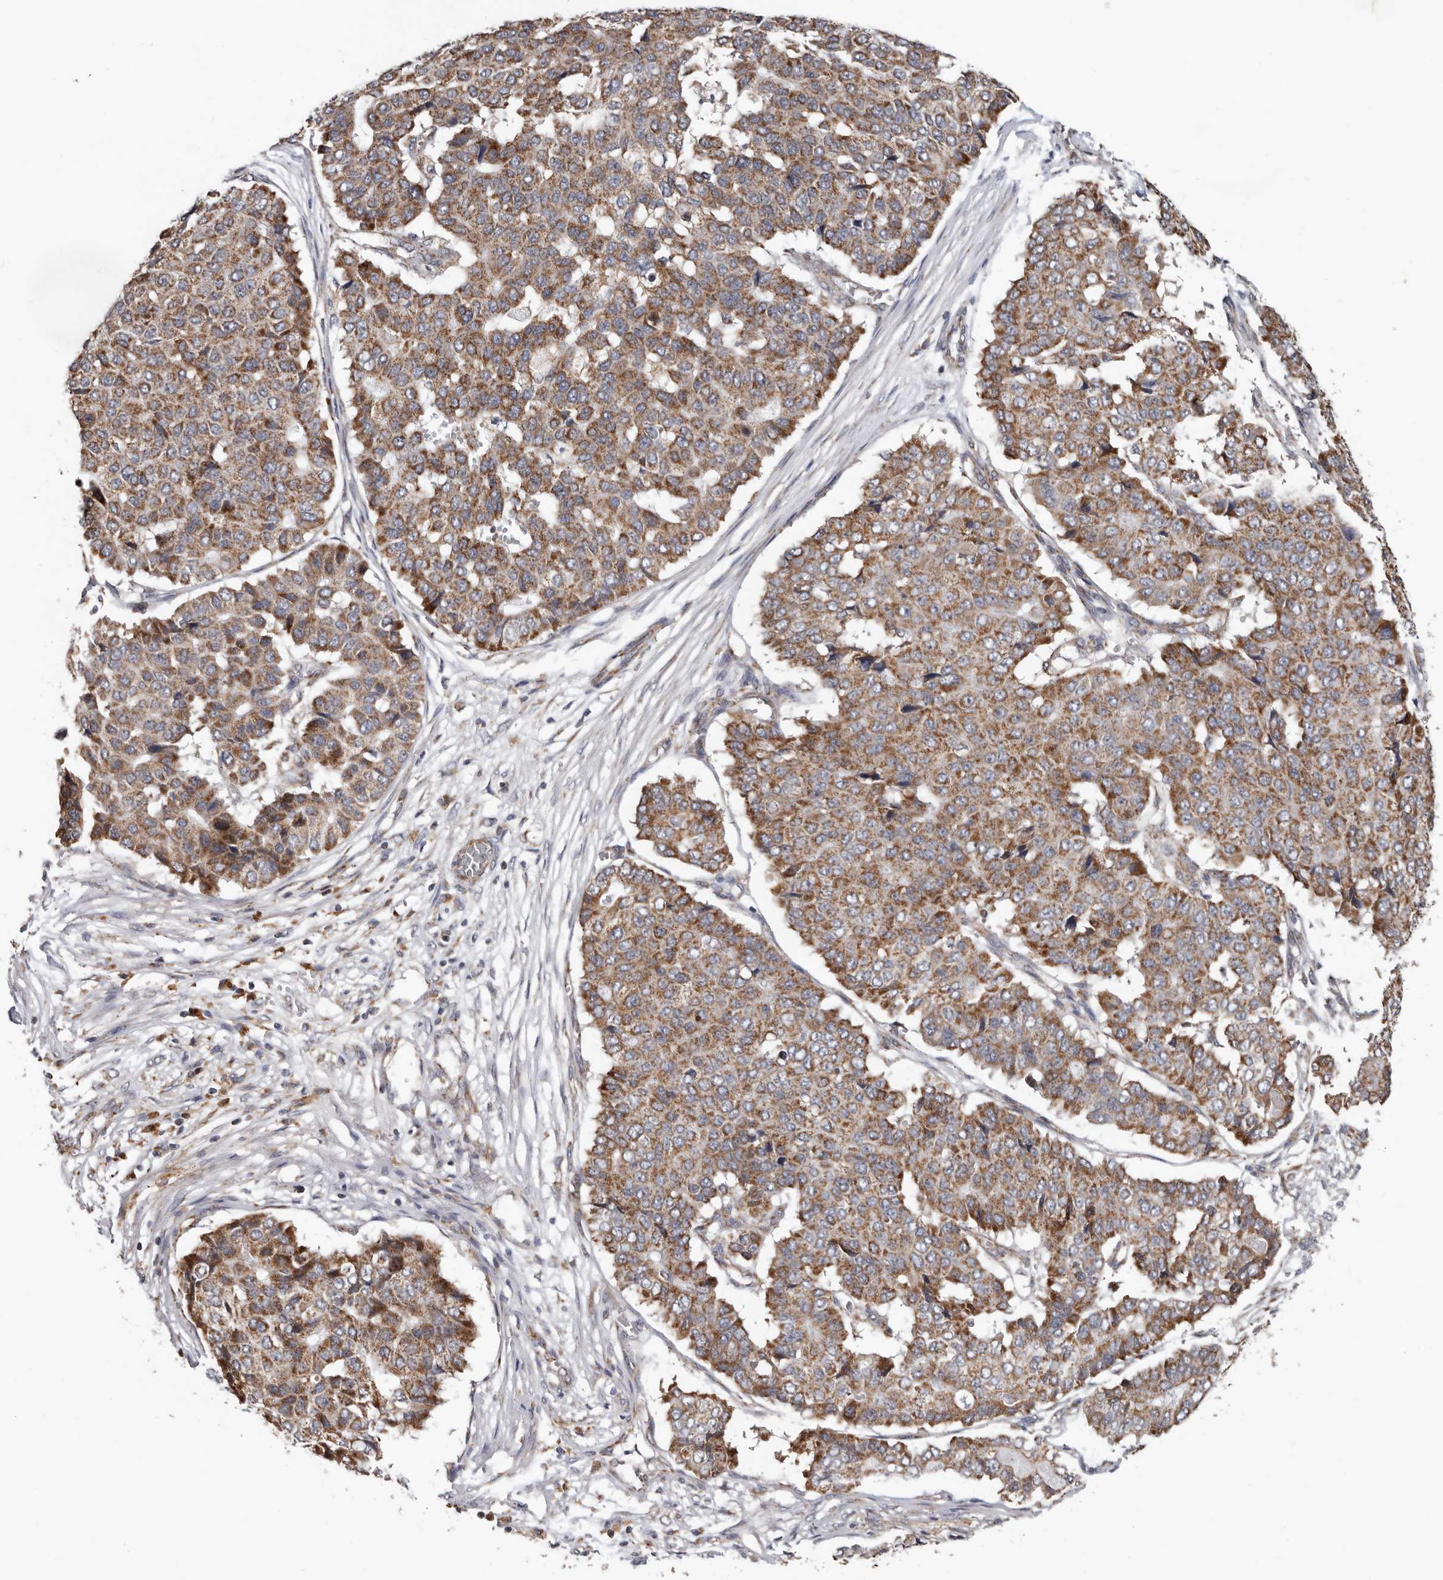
{"staining": {"intensity": "moderate", "quantity": ">75%", "location": "cytoplasmic/membranous"}, "tissue": "pancreatic cancer", "cell_type": "Tumor cells", "image_type": "cancer", "snomed": [{"axis": "morphology", "description": "Adenocarcinoma, NOS"}, {"axis": "topography", "description": "Pancreas"}], "caption": "Adenocarcinoma (pancreatic) tissue reveals moderate cytoplasmic/membranous expression in approximately >75% of tumor cells, visualized by immunohistochemistry.", "gene": "MRPL18", "patient": {"sex": "male", "age": 50}}